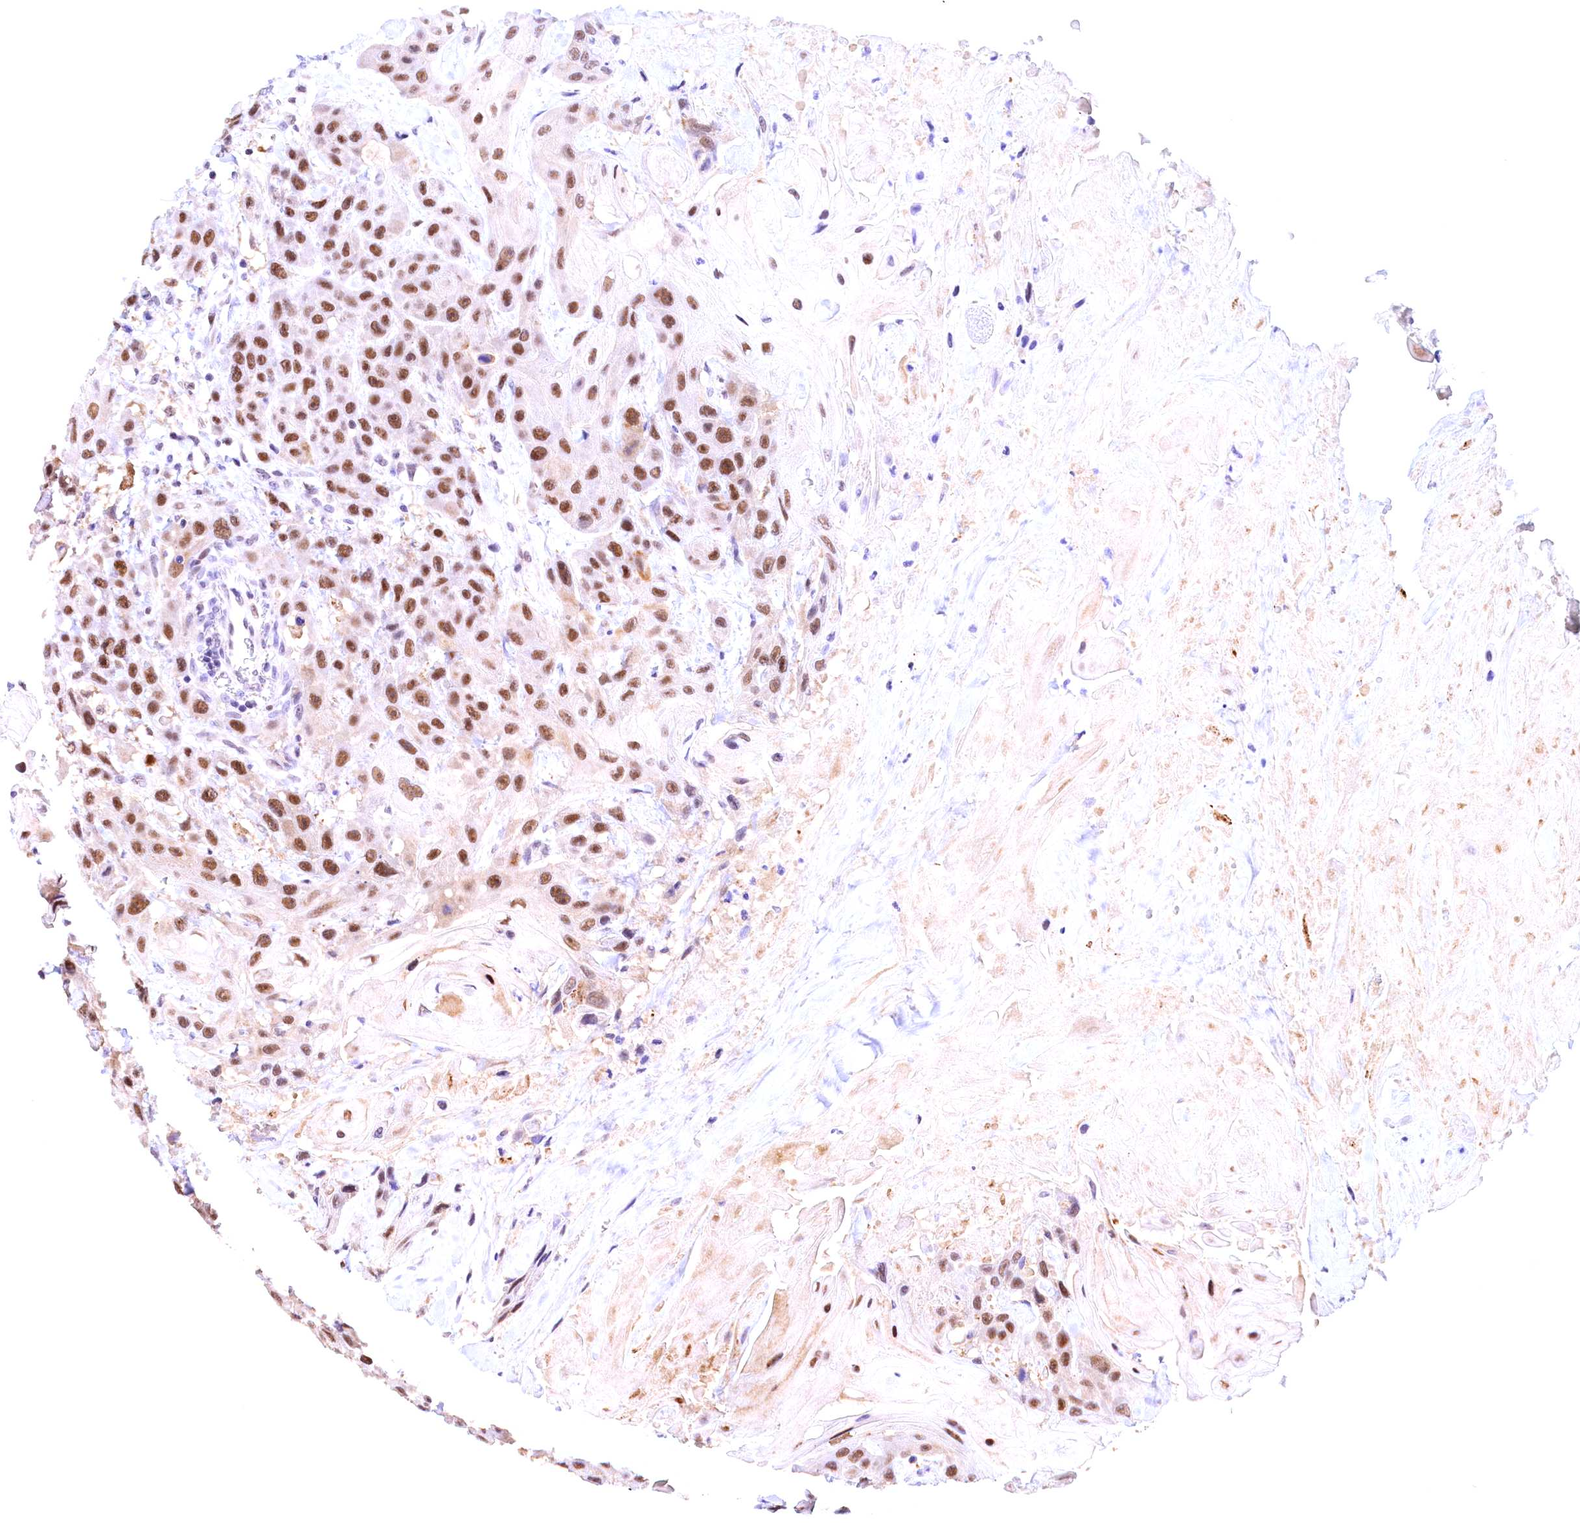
{"staining": {"intensity": "moderate", "quantity": ">75%", "location": "nuclear"}, "tissue": "head and neck cancer", "cell_type": "Tumor cells", "image_type": "cancer", "snomed": [{"axis": "morphology", "description": "Squamous cell carcinoma, NOS"}, {"axis": "topography", "description": "Head-Neck"}], "caption": "Immunohistochemistry image of head and neck cancer stained for a protein (brown), which displays medium levels of moderate nuclear staining in approximately >75% of tumor cells.", "gene": "FBXO45", "patient": {"sex": "male", "age": 81}}